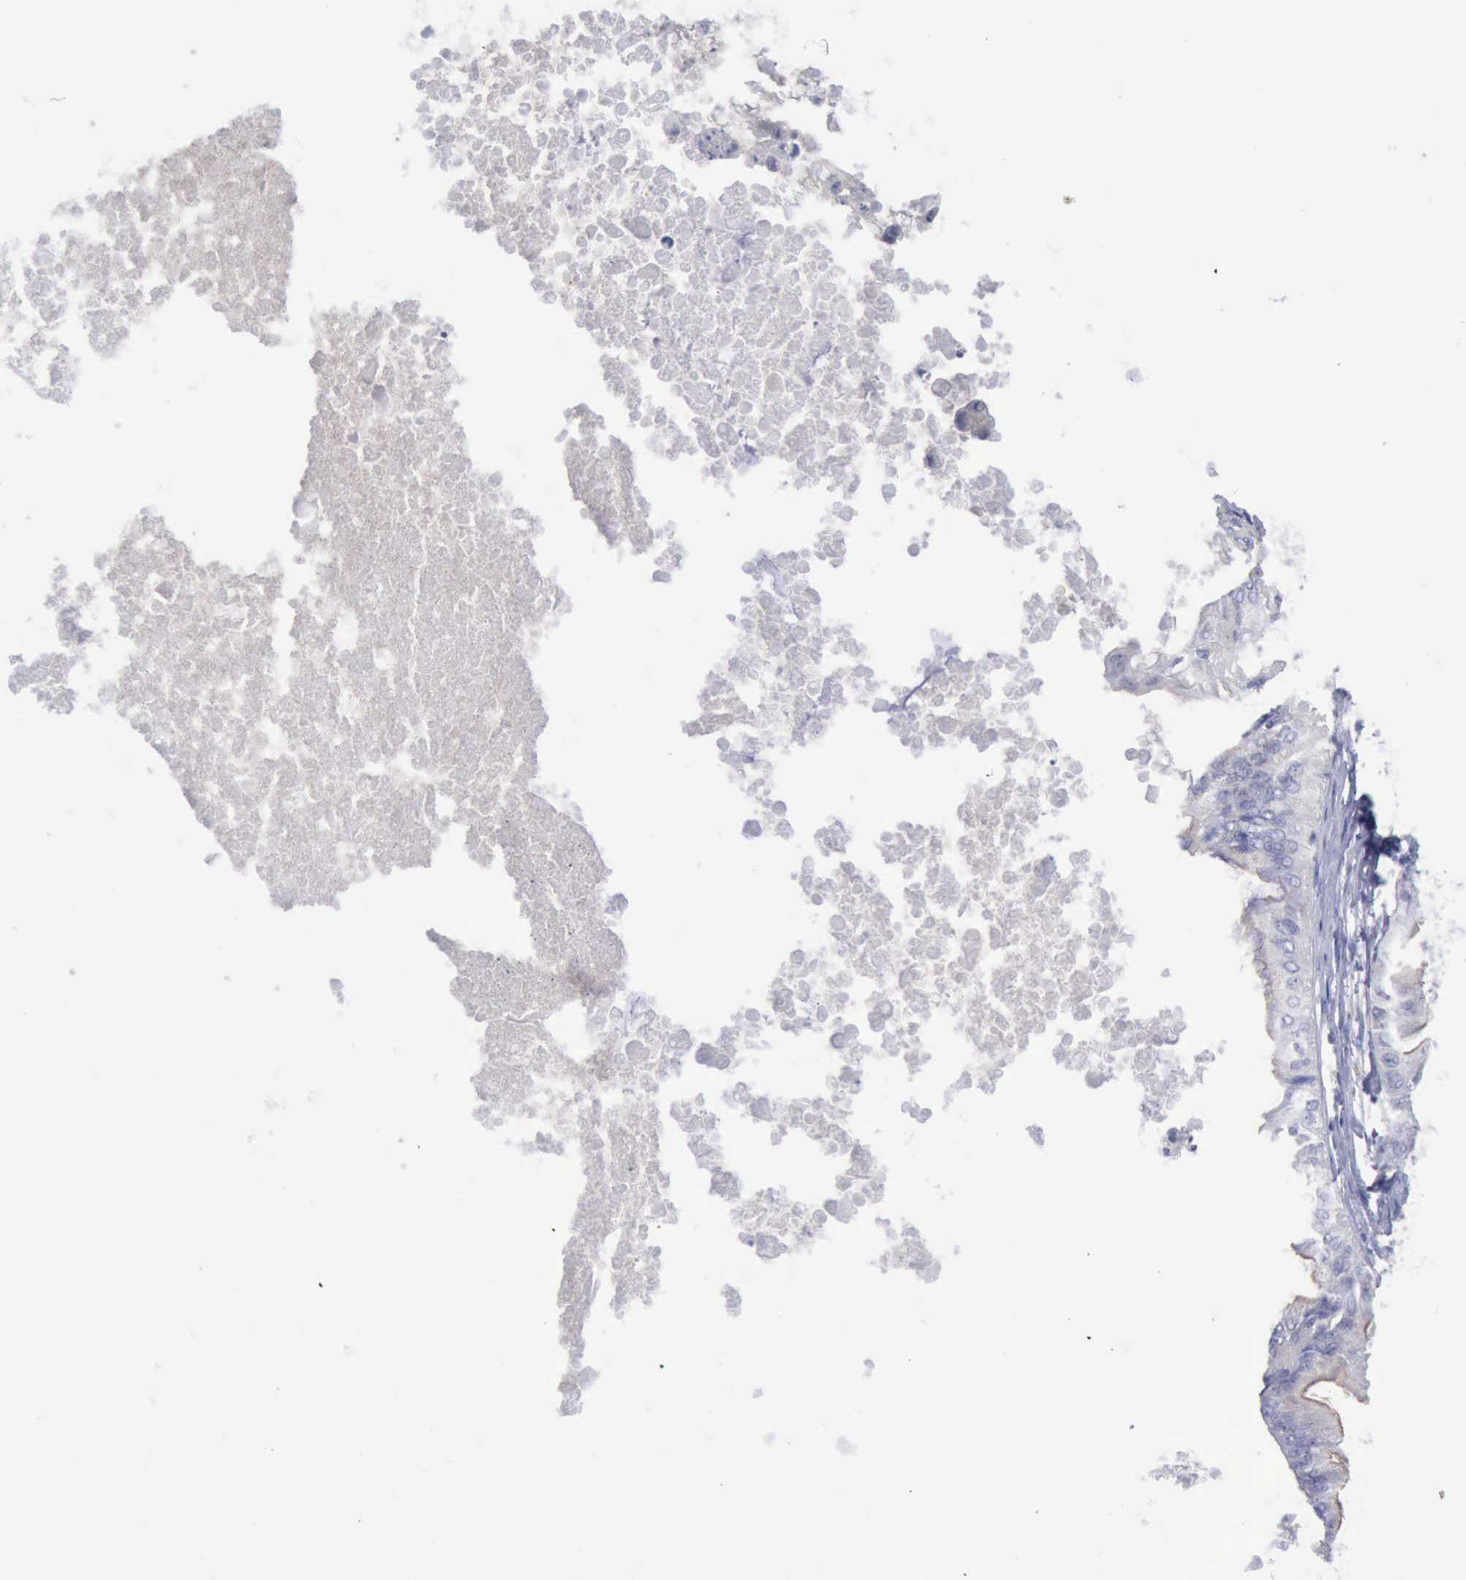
{"staining": {"intensity": "negative", "quantity": "none", "location": "none"}, "tissue": "ovarian cancer", "cell_type": "Tumor cells", "image_type": "cancer", "snomed": [{"axis": "morphology", "description": "Cystadenocarcinoma, mucinous, NOS"}, {"axis": "topography", "description": "Ovary"}], "caption": "IHC photomicrograph of neoplastic tissue: human ovarian cancer stained with DAB (3,3'-diaminobenzidine) displays no significant protein positivity in tumor cells.", "gene": "SATB2", "patient": {"sex": "female", "age": 37}}